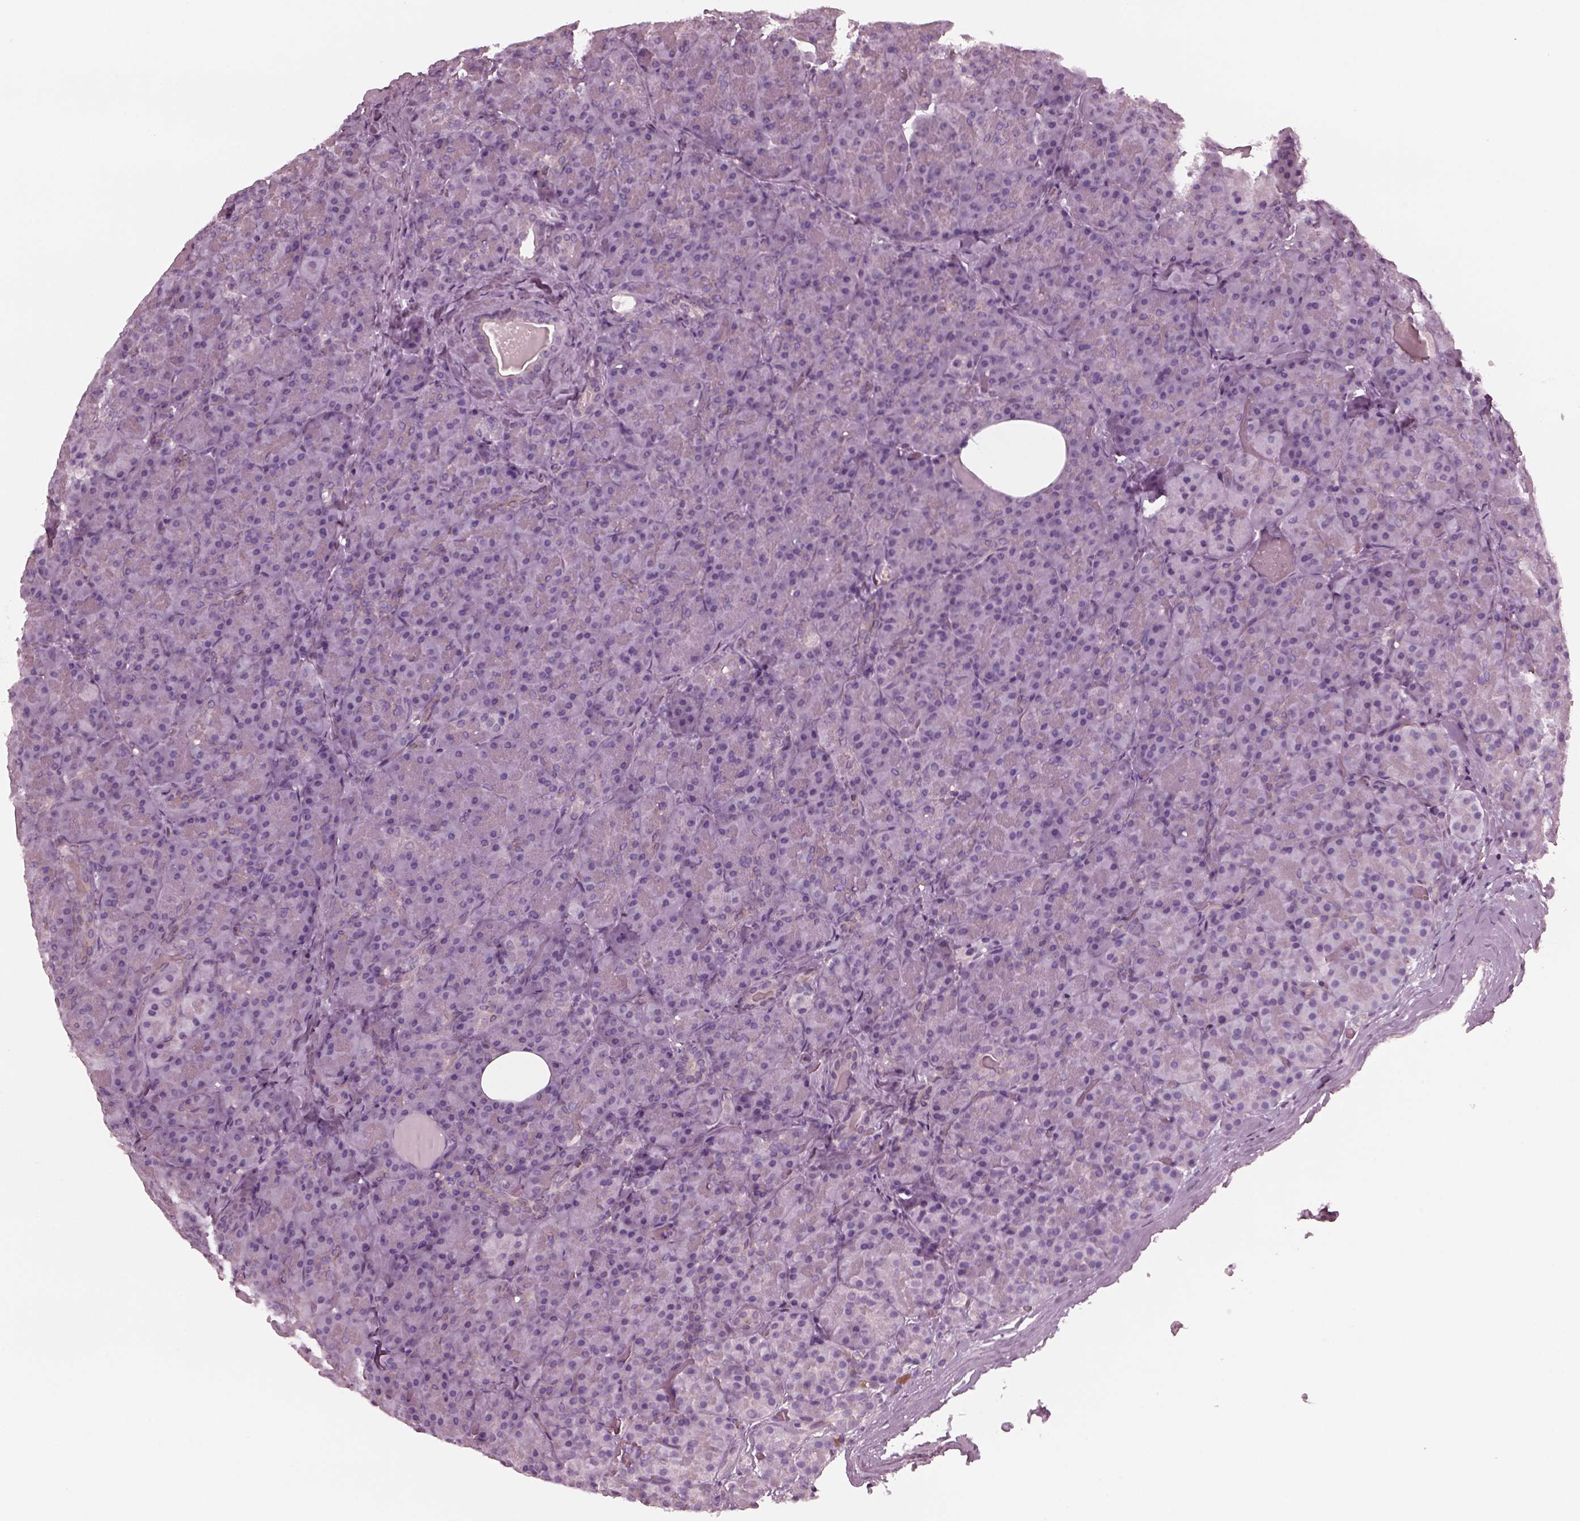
{"staining": {"intensity": "negative", "quantity": "none", "location": "none"}, "tissue": "pancreas", "cell_type": "Exocrine glandular cells", "image_type": "normal", "snomed": [{"axis": "morphology", "description": "Normal tissue, NOS"}, {"axis": "topography", "description": "Pancreas"}], "caption": "Photomicrograph shows no significant protein expression in exocrine glandular cells of normal pancreas. The staining is performed using DAB brown chromogen with nuclei counter-stained in using hematoxylin.", "gene": "YY2", "patient": {"sex": "male", "age": 57}}